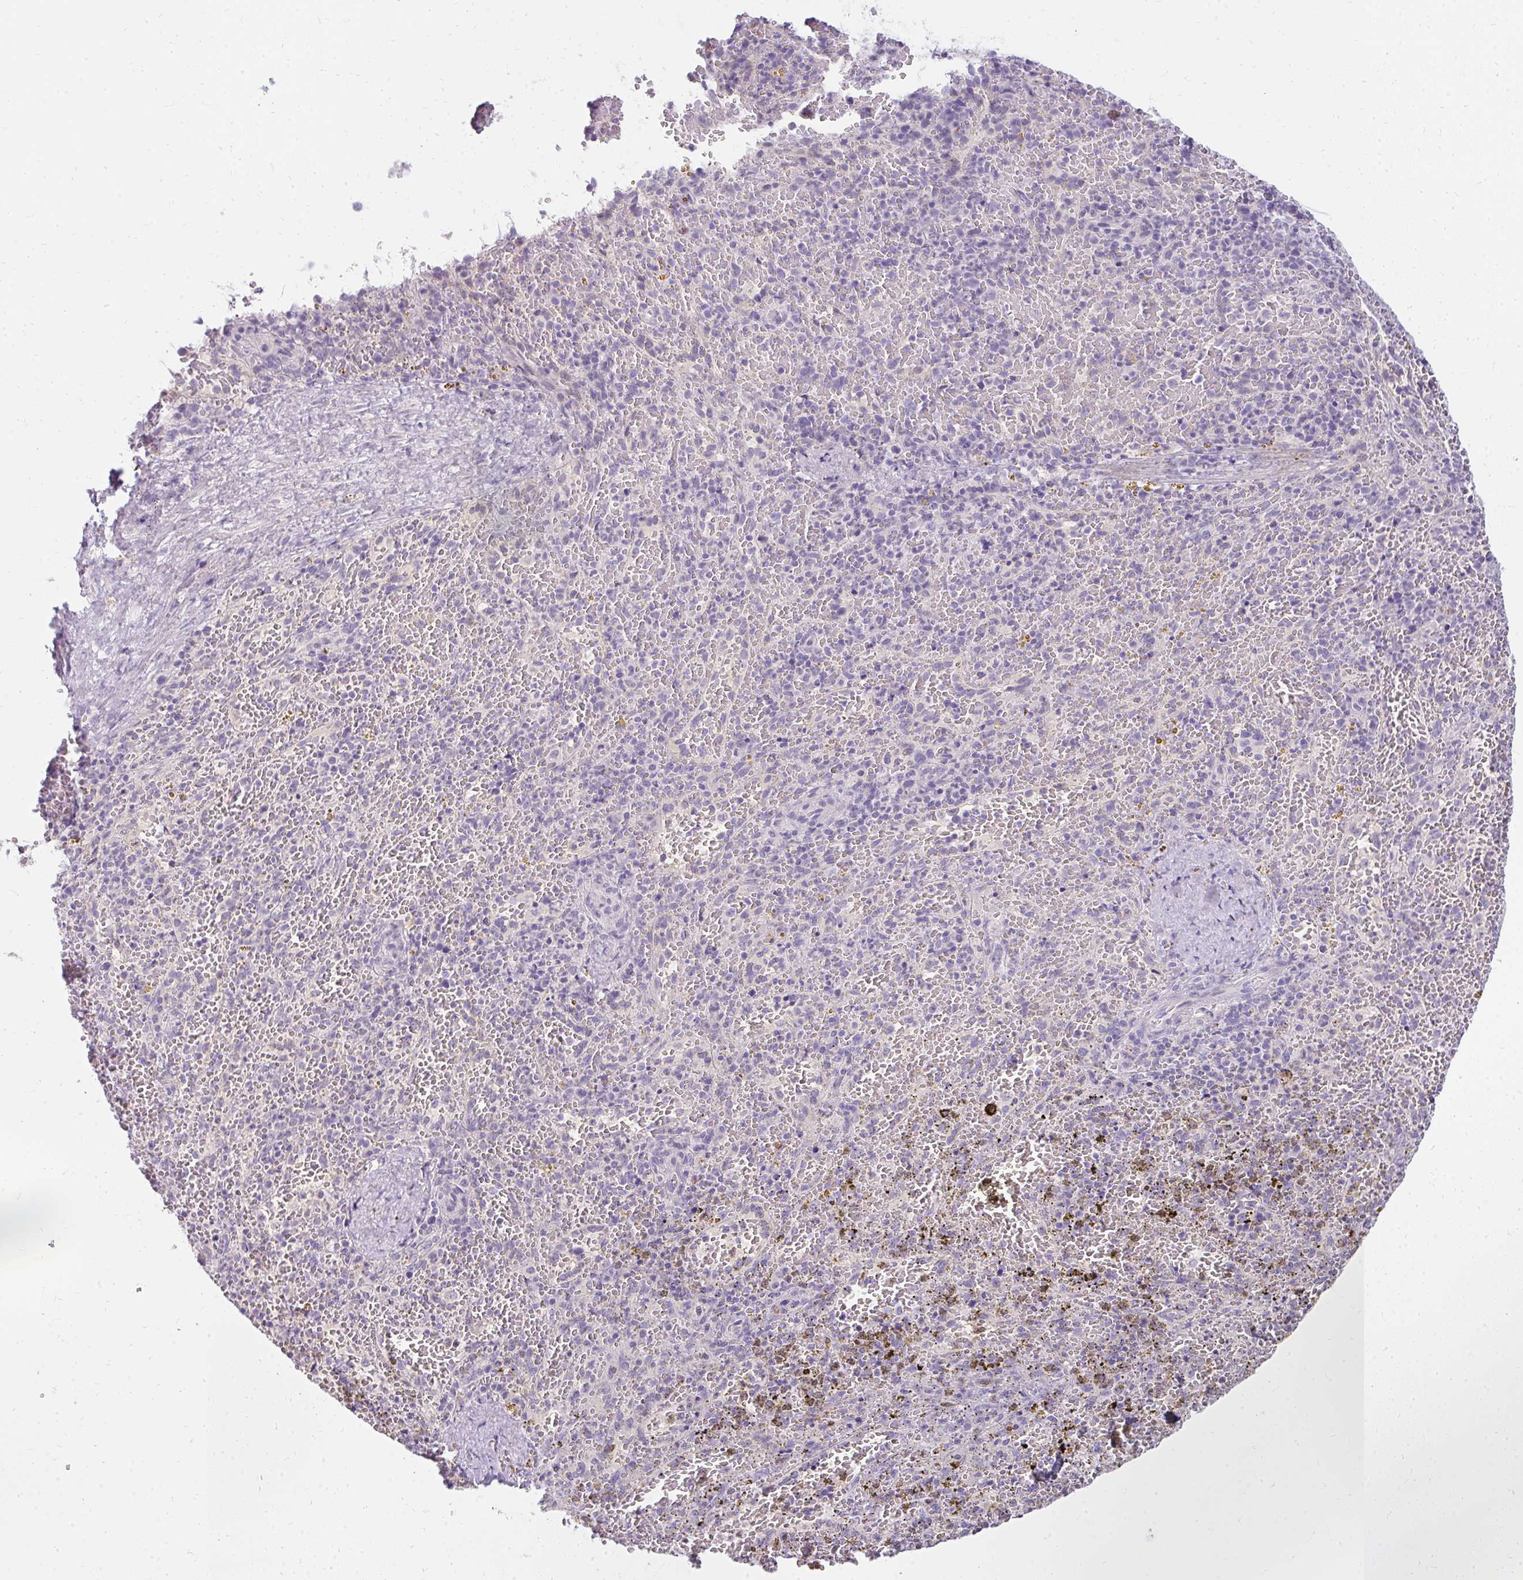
{"staining": {"intensity": "negative", "quantity": "none", "location": "none"}, "tissue": "spleen", "cell_type": "Cells in red pulp", "image_type": "normal", "snomed": [{"axis": "morphology", "description": "Normal tissue, NOS"}, {"axis": "topography", "description": "Spleen"}], "caption": "The IHC micrograph has no significant staining in cells in red pulp of spleen. The staining is performed using DAB (3,3'-diaminobenzidine) brown chromogen with nuclei counter-stained in using hematoxylin.", "gene": "PPP1R3G", "patient": {"sex": "female", "age": 50}}